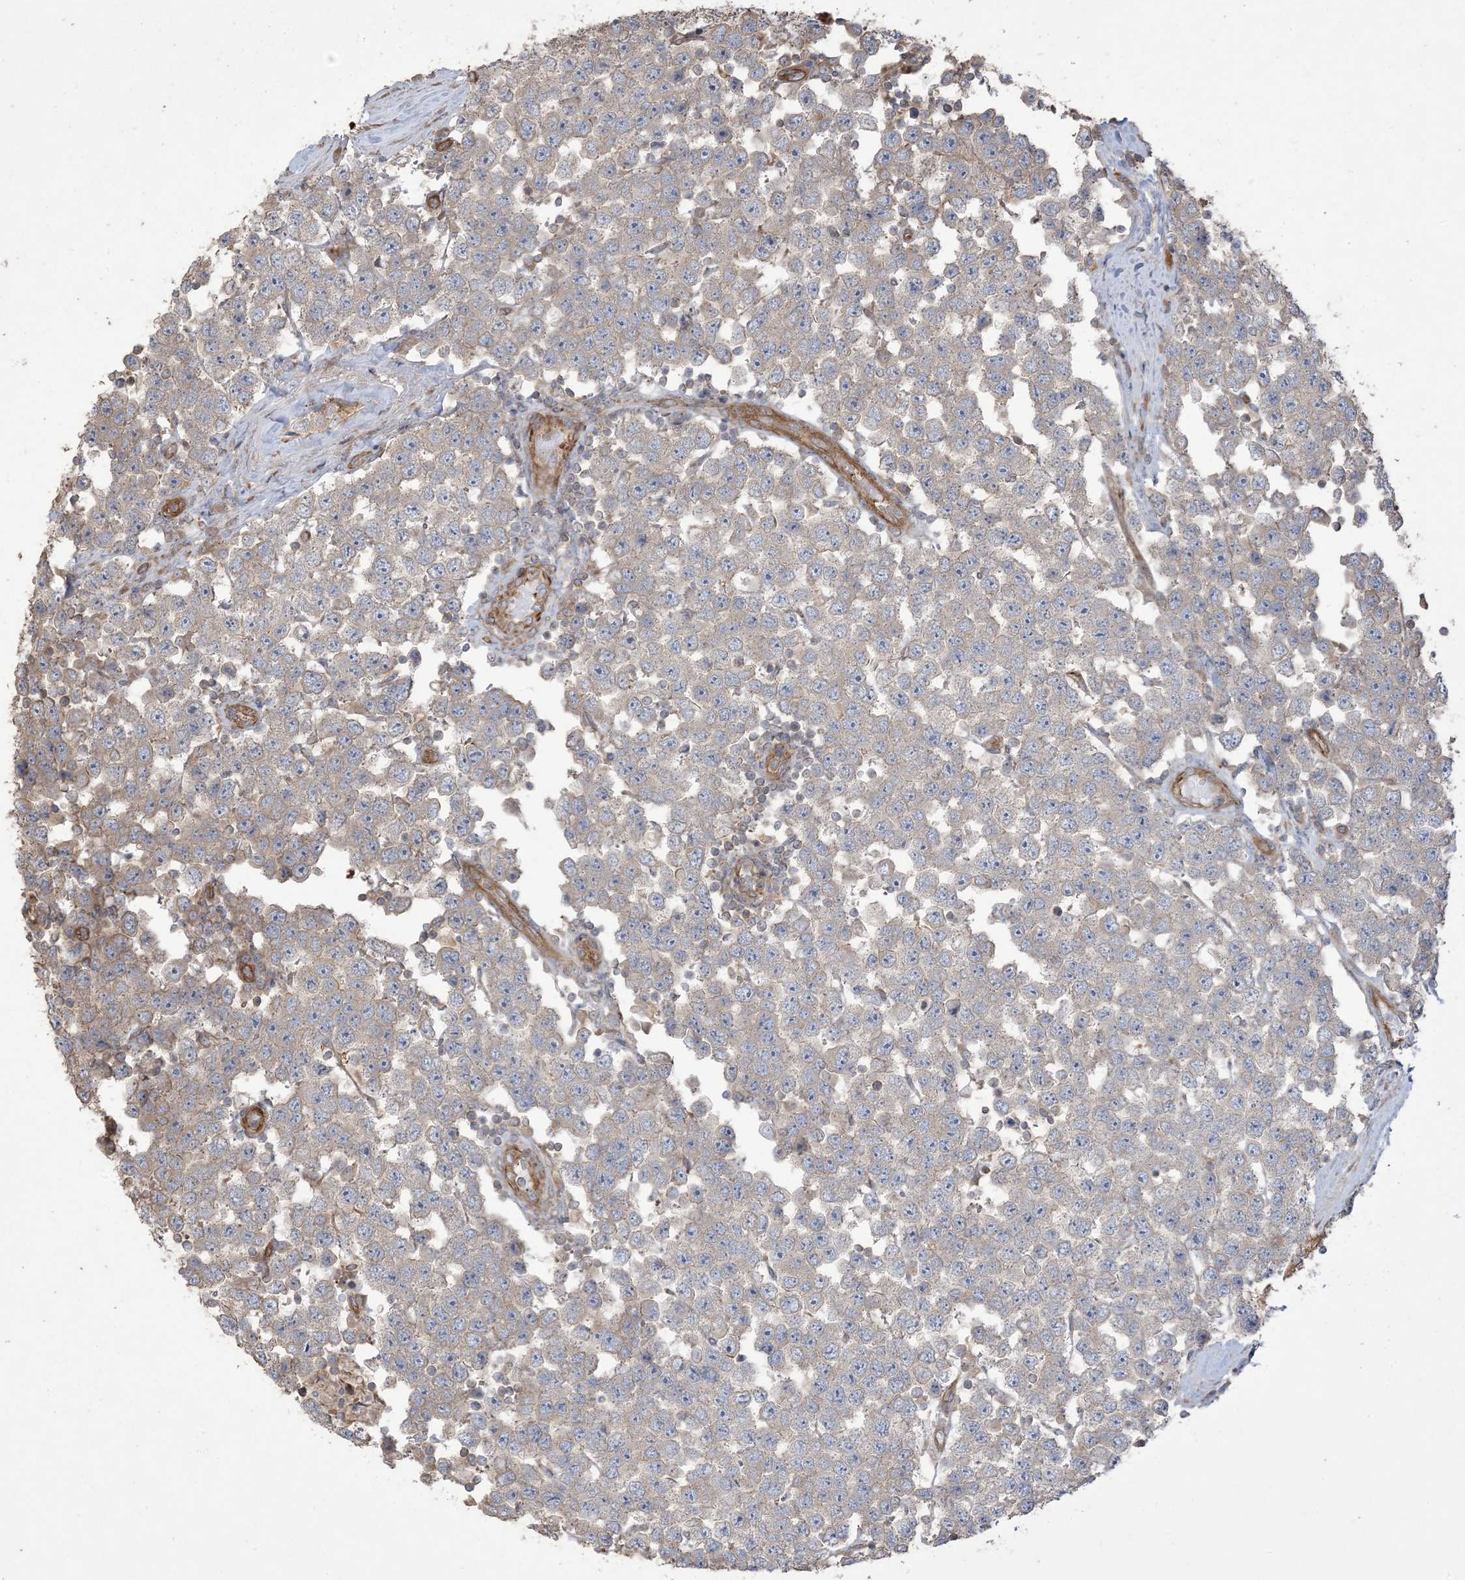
{"staining": {"intensity": "weak", "quantity": "25%-75%", "location": "cytoplasmic/membranous"}, "tissue": "testis cancer", "cell_type": "Tumor cells", "image_type": "cancer", "snomed": [{"axis": "morphology", "description": "Seminoma, NOS"}, {"axis": "topography", "description": "Testis"}], "caption": "A high-resolution photomicrograph shows immunohistochemistry (IHC) staining of testis seminoma, which displays weak cytoplasmic/membranous staining in approximately 25%-75% of tumor cells. The protein is shown in brown color, while the nuclei are stained blue.", "gene": "KLHL18", "patient": {"sex": "male", "age": 28}}